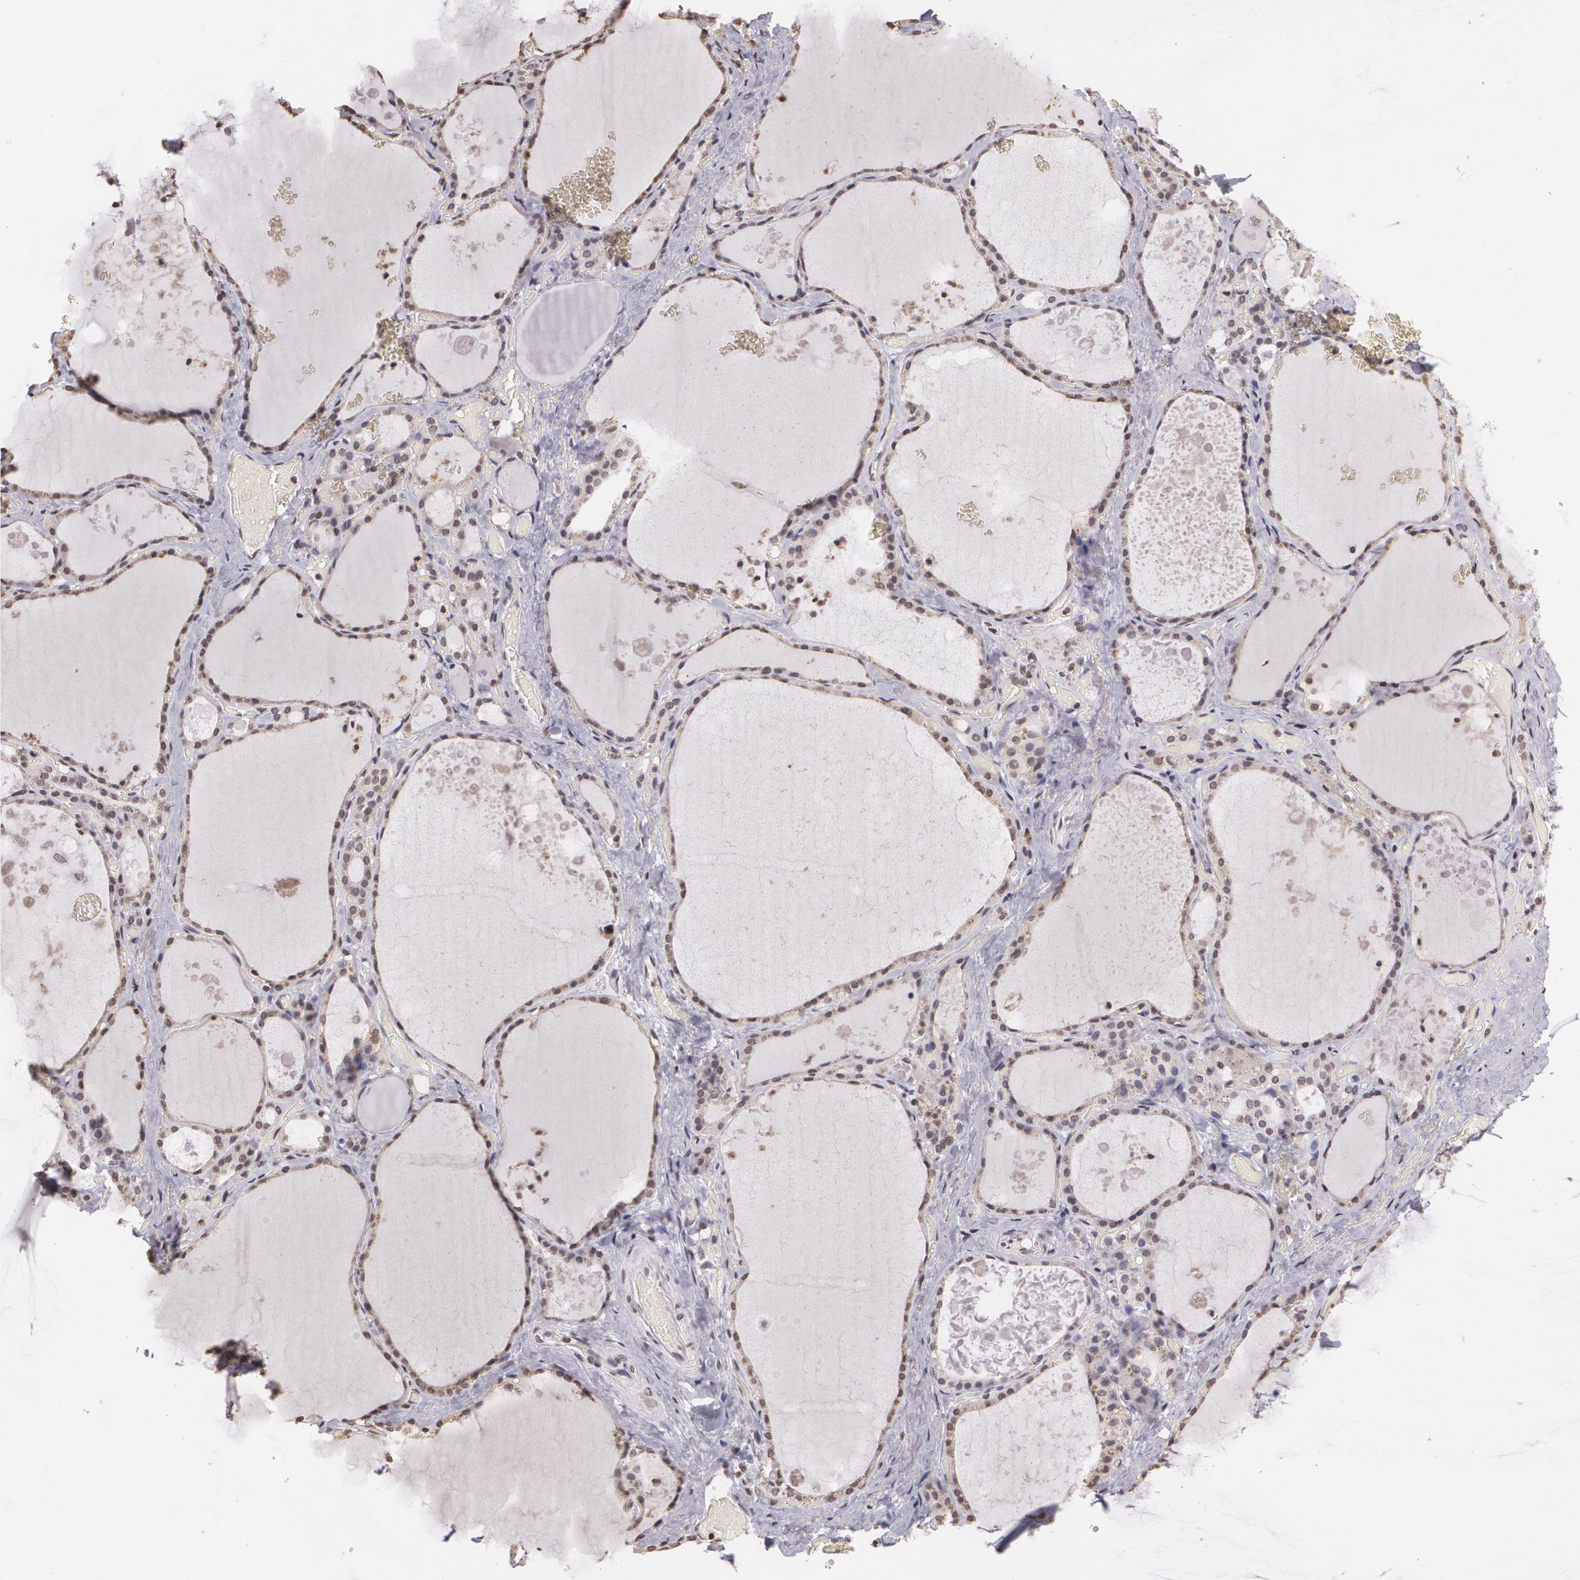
{"staining": {"intensity": "moderate", "quantity": "25%-75%", "location": "cytoplasmic/membranous"}, "tissue": "thyroid gland", "cell_type": "Glandular cells", "image_type": "normal", "snomed": [{"axis": "morphology", "description": "Normal tissue, NOS"}, {"axis": "topography", "description": "Thyroid gland"}], "caption": "Protein staining by immunohistochemistry exhibits moderate cytoplasmic/membranous expression in about 25%-75% of glandular cells in unremarkable thyroid gland.", "gene": "MUC1", "patient": {"sex": "male", "age": 61}}